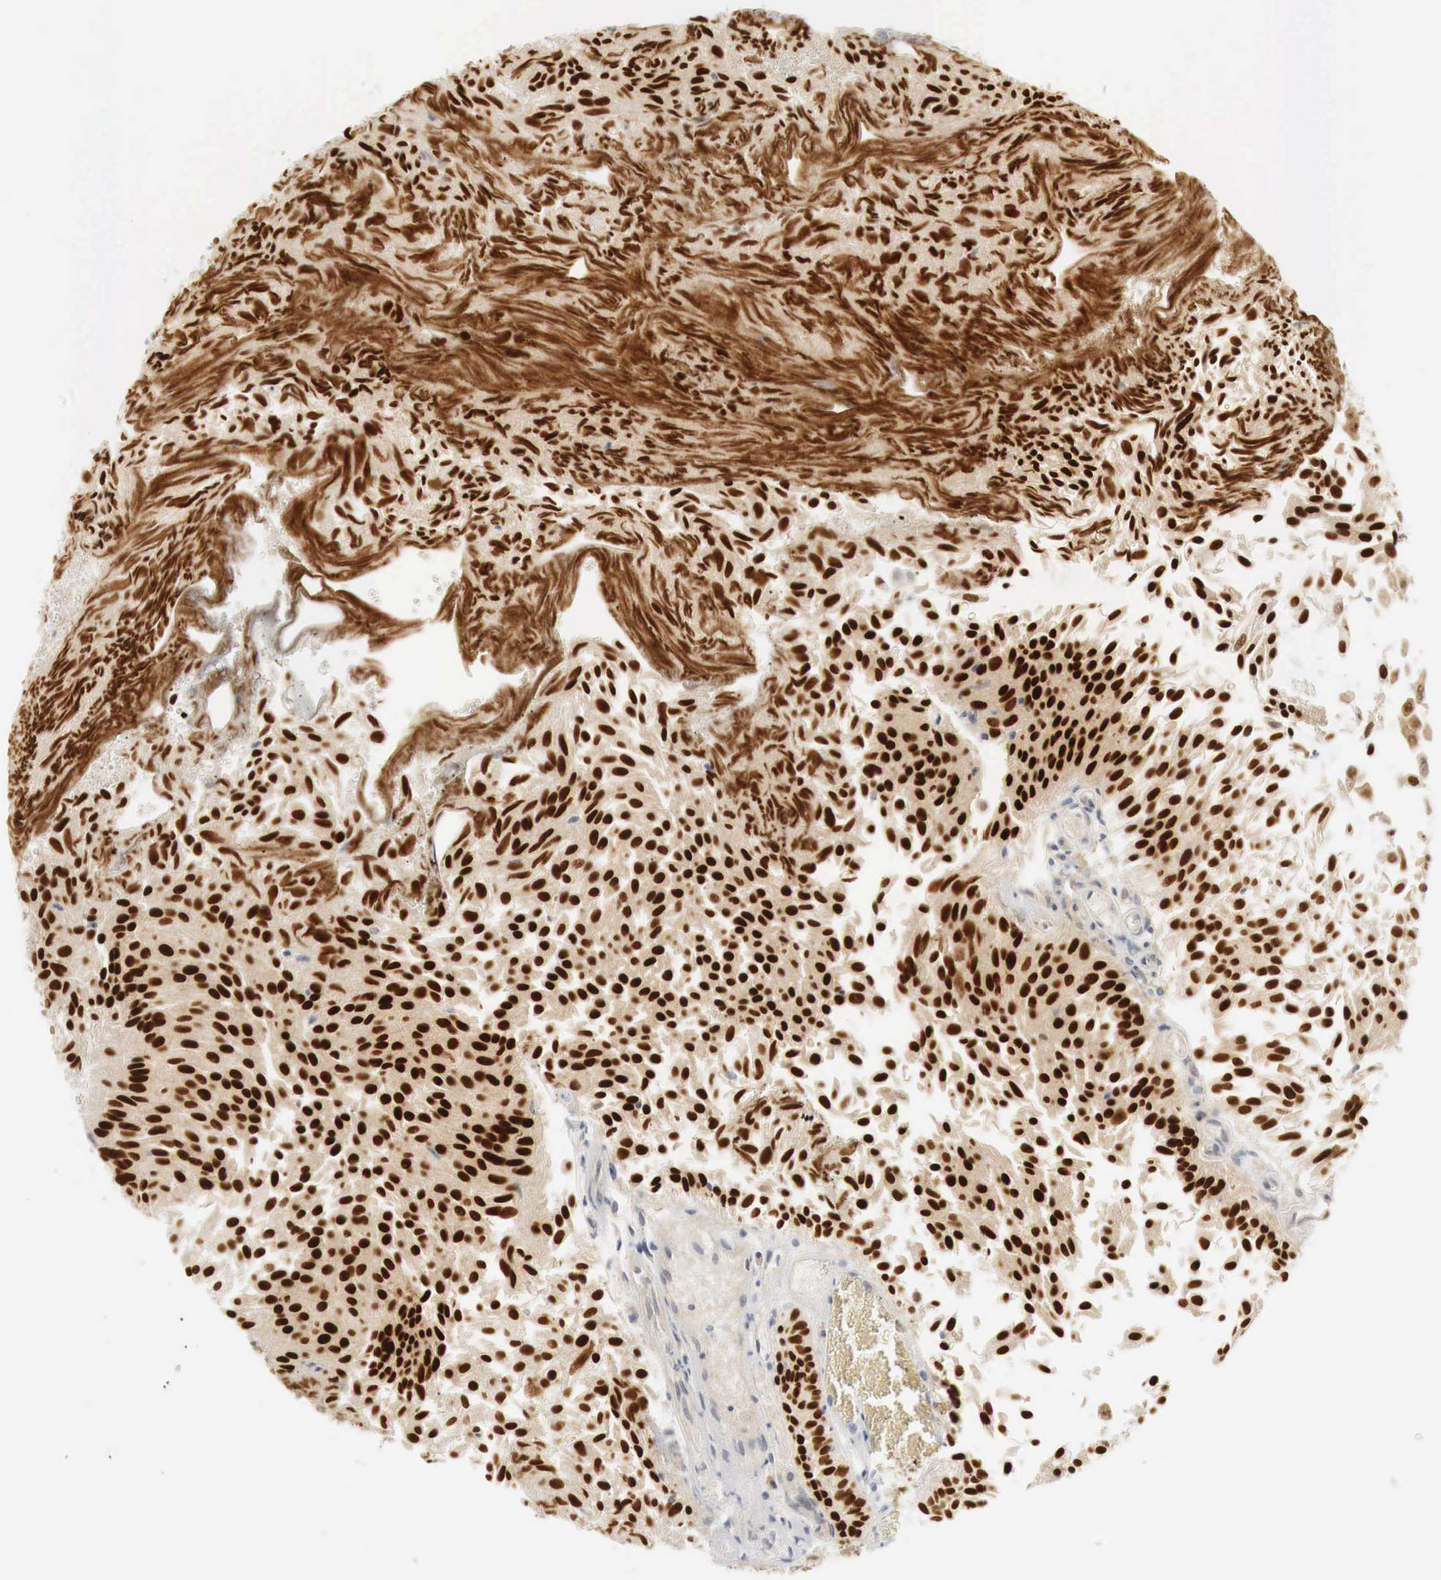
{"staining": {"intensity": "strong", "quantity": ">75%", "location": "nuclear"}, "tissue": "urothelial cancer", "cell_type": "Tumor cells", "image_type": "cancer", "snomed": [{"axis": "morphology", "description": "Urothelial carcinoma, Low grade"}, {"axis": "topography", "description": "Urinary bladder"}], "caption": "Tumor cells reveal high levels of strong nuclear expression in about >75% of cells in human urothelial cancer.", "gene": "TP63", "patient": {"sex": "male", "age": 86}}